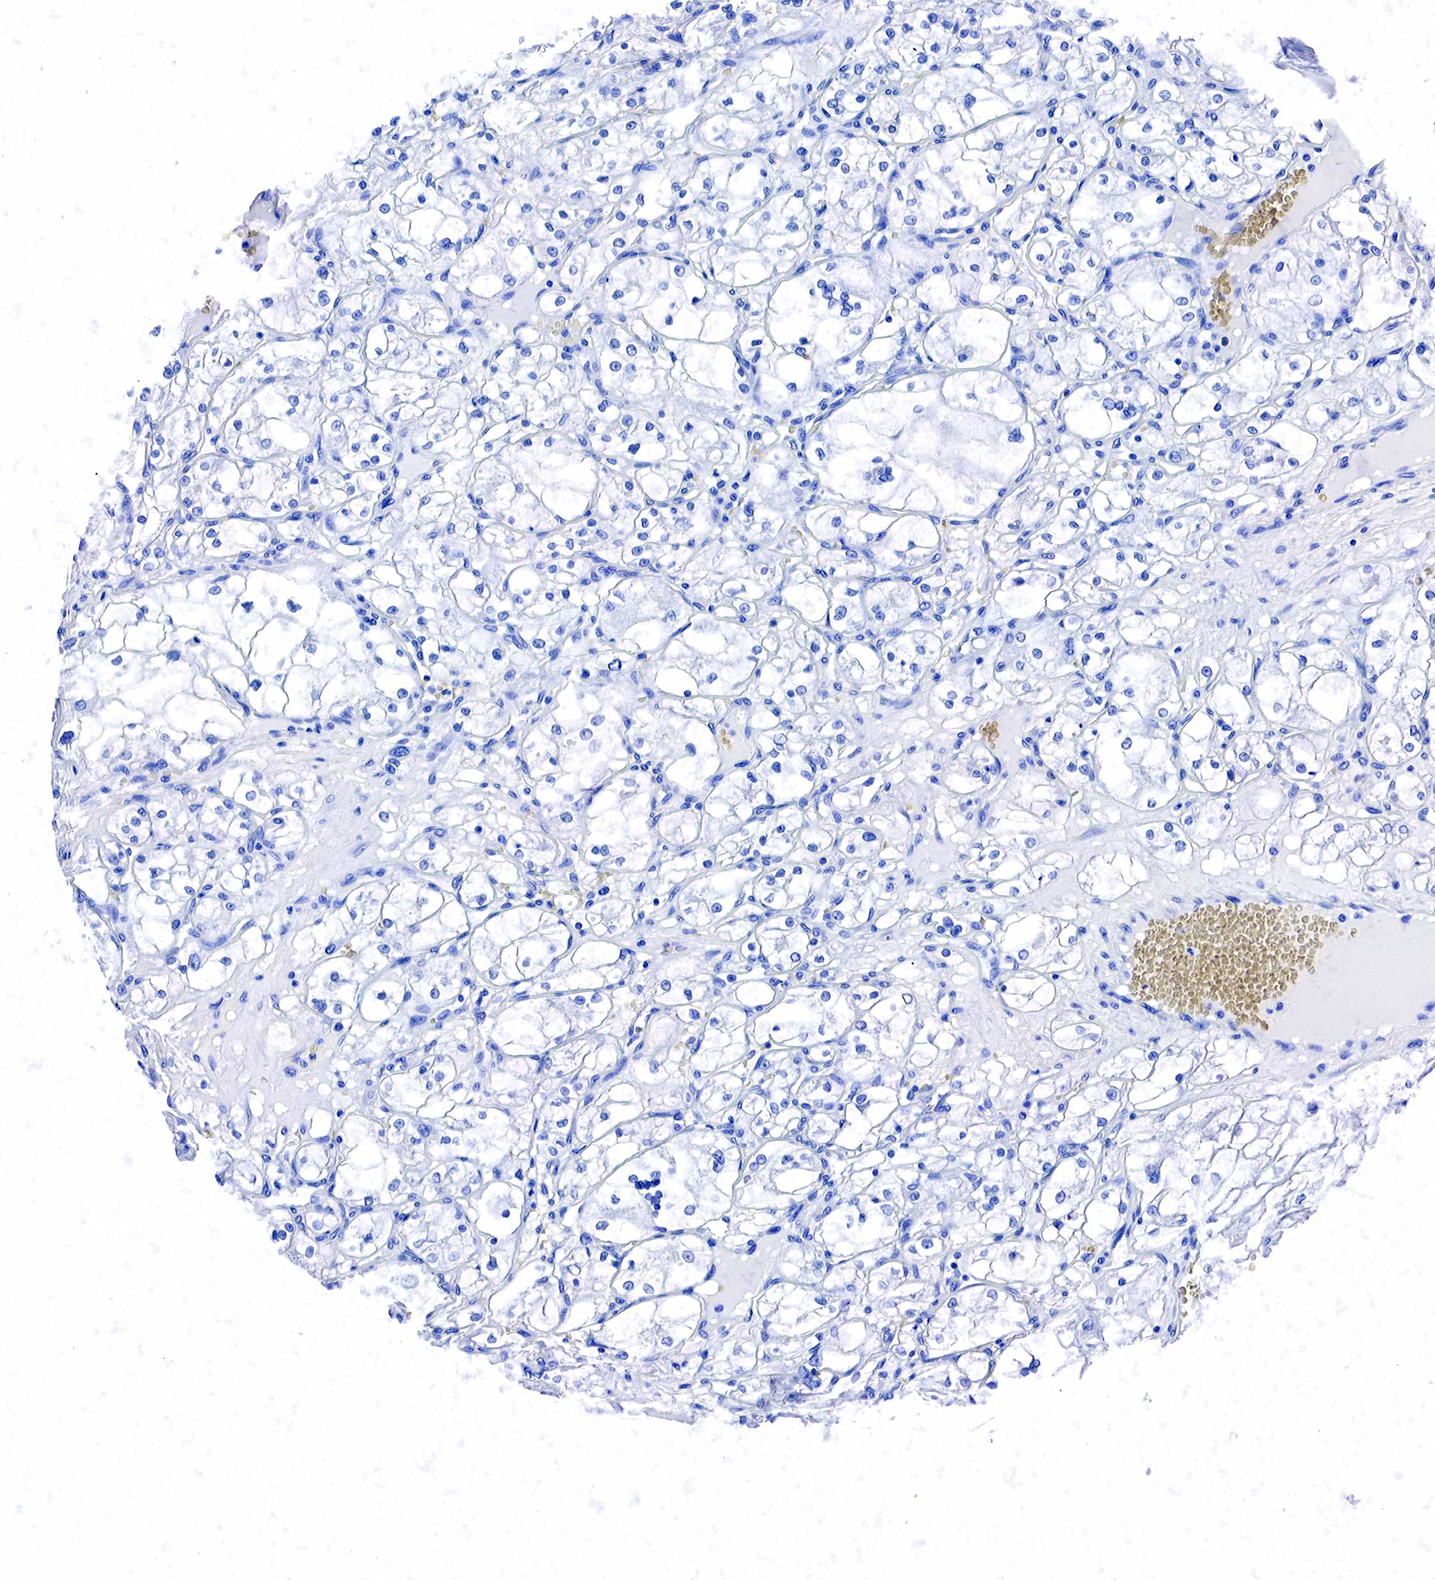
{"staining": {"intensity": "negative", "quantity": "none", "location": "none"}, "tissue": "renal cancer", "cell_type": "Tumor cells", "image_type": "cancer", "snomed": [{"axis": "morphology", "description": "Adenocarcinoma, NOS"}, {"axis": "topography", "description": "Kidney"}], "caption": "IHC of human renal cancer (adenocarcinoma) exhibits no positivity in tumor cells.", "gene": "ACP3", "patient": {"sex": "male", "age": 61}}